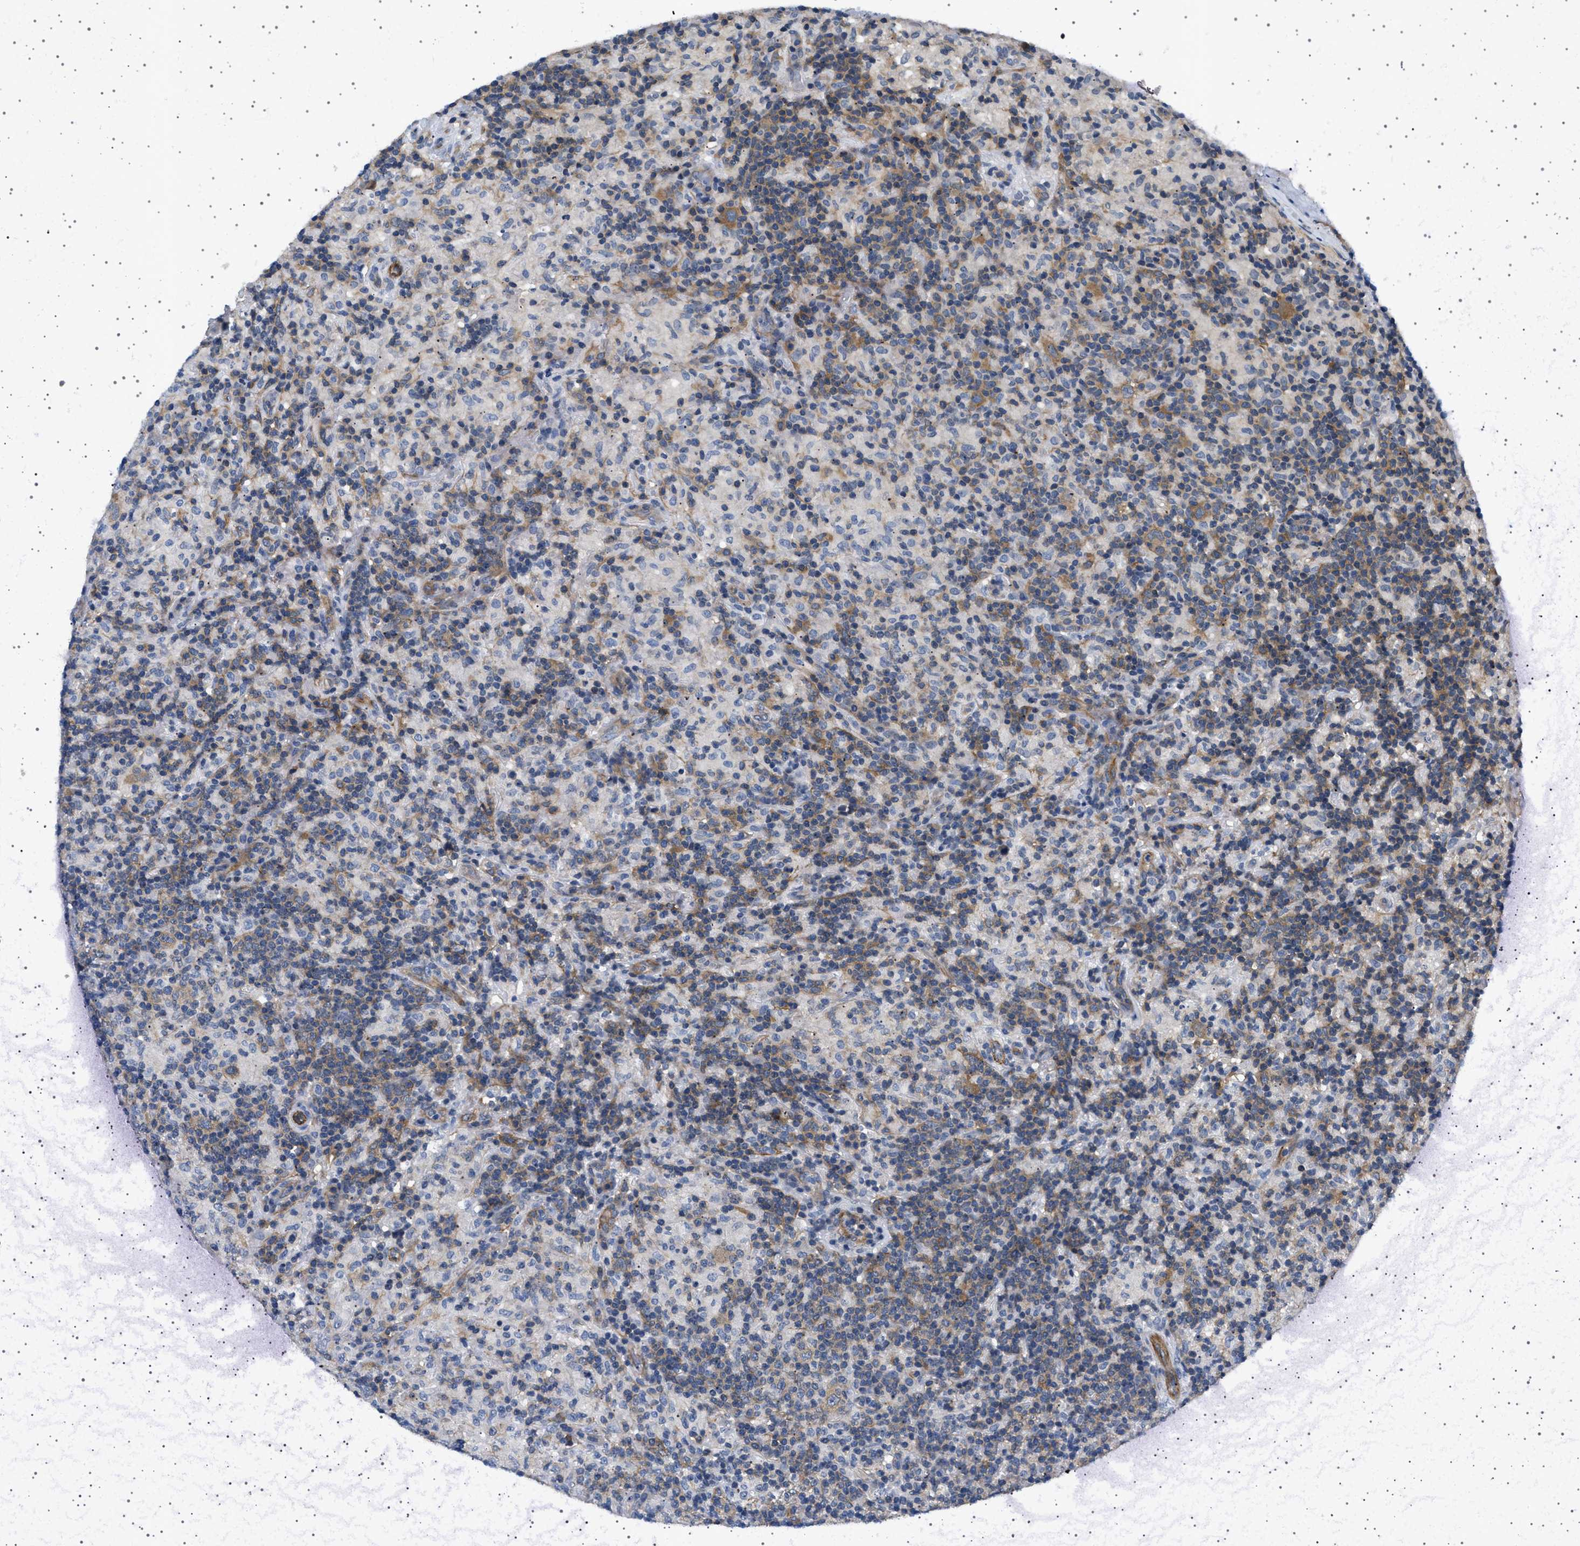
{"staining": {"intensity": "moderate", "quantity": "25%-75%", "location": "cytoplasmic/membranous"}, "tissue": "lymphoma", "cell_type": "Tumor cells", "image_type": "cancer", "snomed": [{"axis": "morphology", "description": "Hodgkin's disease, NOS"}, {"axis": "topography", "description": "Lymph node"}], "caption": "High-magnification brightfield microscopy of Hodgkin's disease stained with DAB (brown) and counterstained with hematoxylin (blue). tumor cells exhibit moderate cytoplasmic/membranous positivity is appreciated in approximately25%-75% of cells. The staining was performed using DAB (3,3'-diaminobenzidine) to visualize the protein expression in brown, while the nuclei were stained in blue with hematoxylin (Magnification: 20x).", "gene": "PLPP6", "patient": {"sex": "male", "age": 70}}